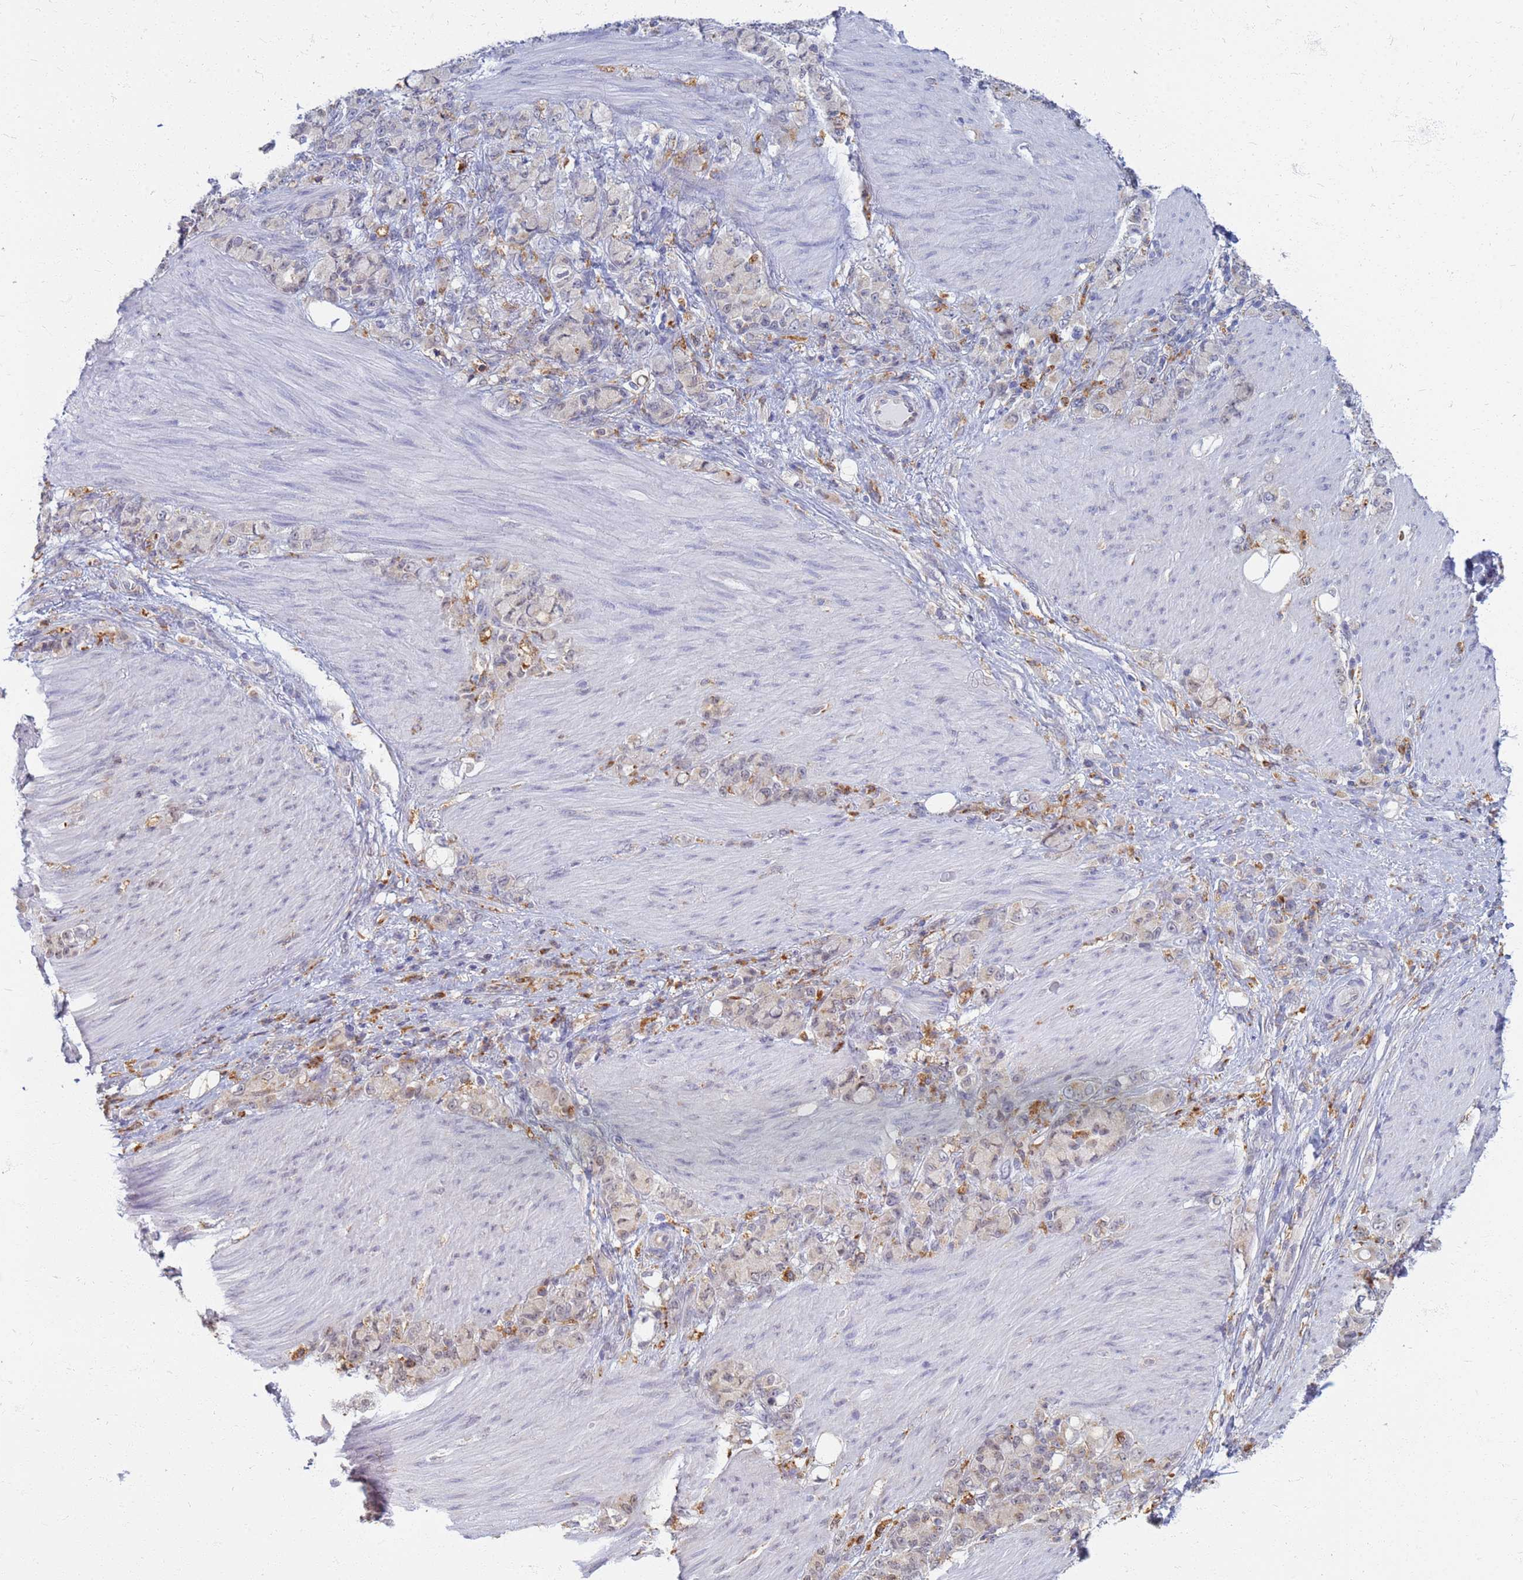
{"staining": {"intensity": "negative", "quantity": "none", "location": "none"}, "tissue": "stomach cancer", "cell_type": "Tumor cells", "image_type": "cancer", "snomed": [{"axis": "morphology", "description": "Normal tissue, NOS"}, {"axis": "morphology", "description": "Adenocarcinoma, NOS"}, {"axis": "topography", "description": "Stomach"}], "caption": "Stomach adenocarcinoma stained for a protein using immunohistochemistry (IHC) demonstrates no staining tumor cells.", "gene": "ATP6V1E1", "patient": {"sex": "female", "age": 79}}